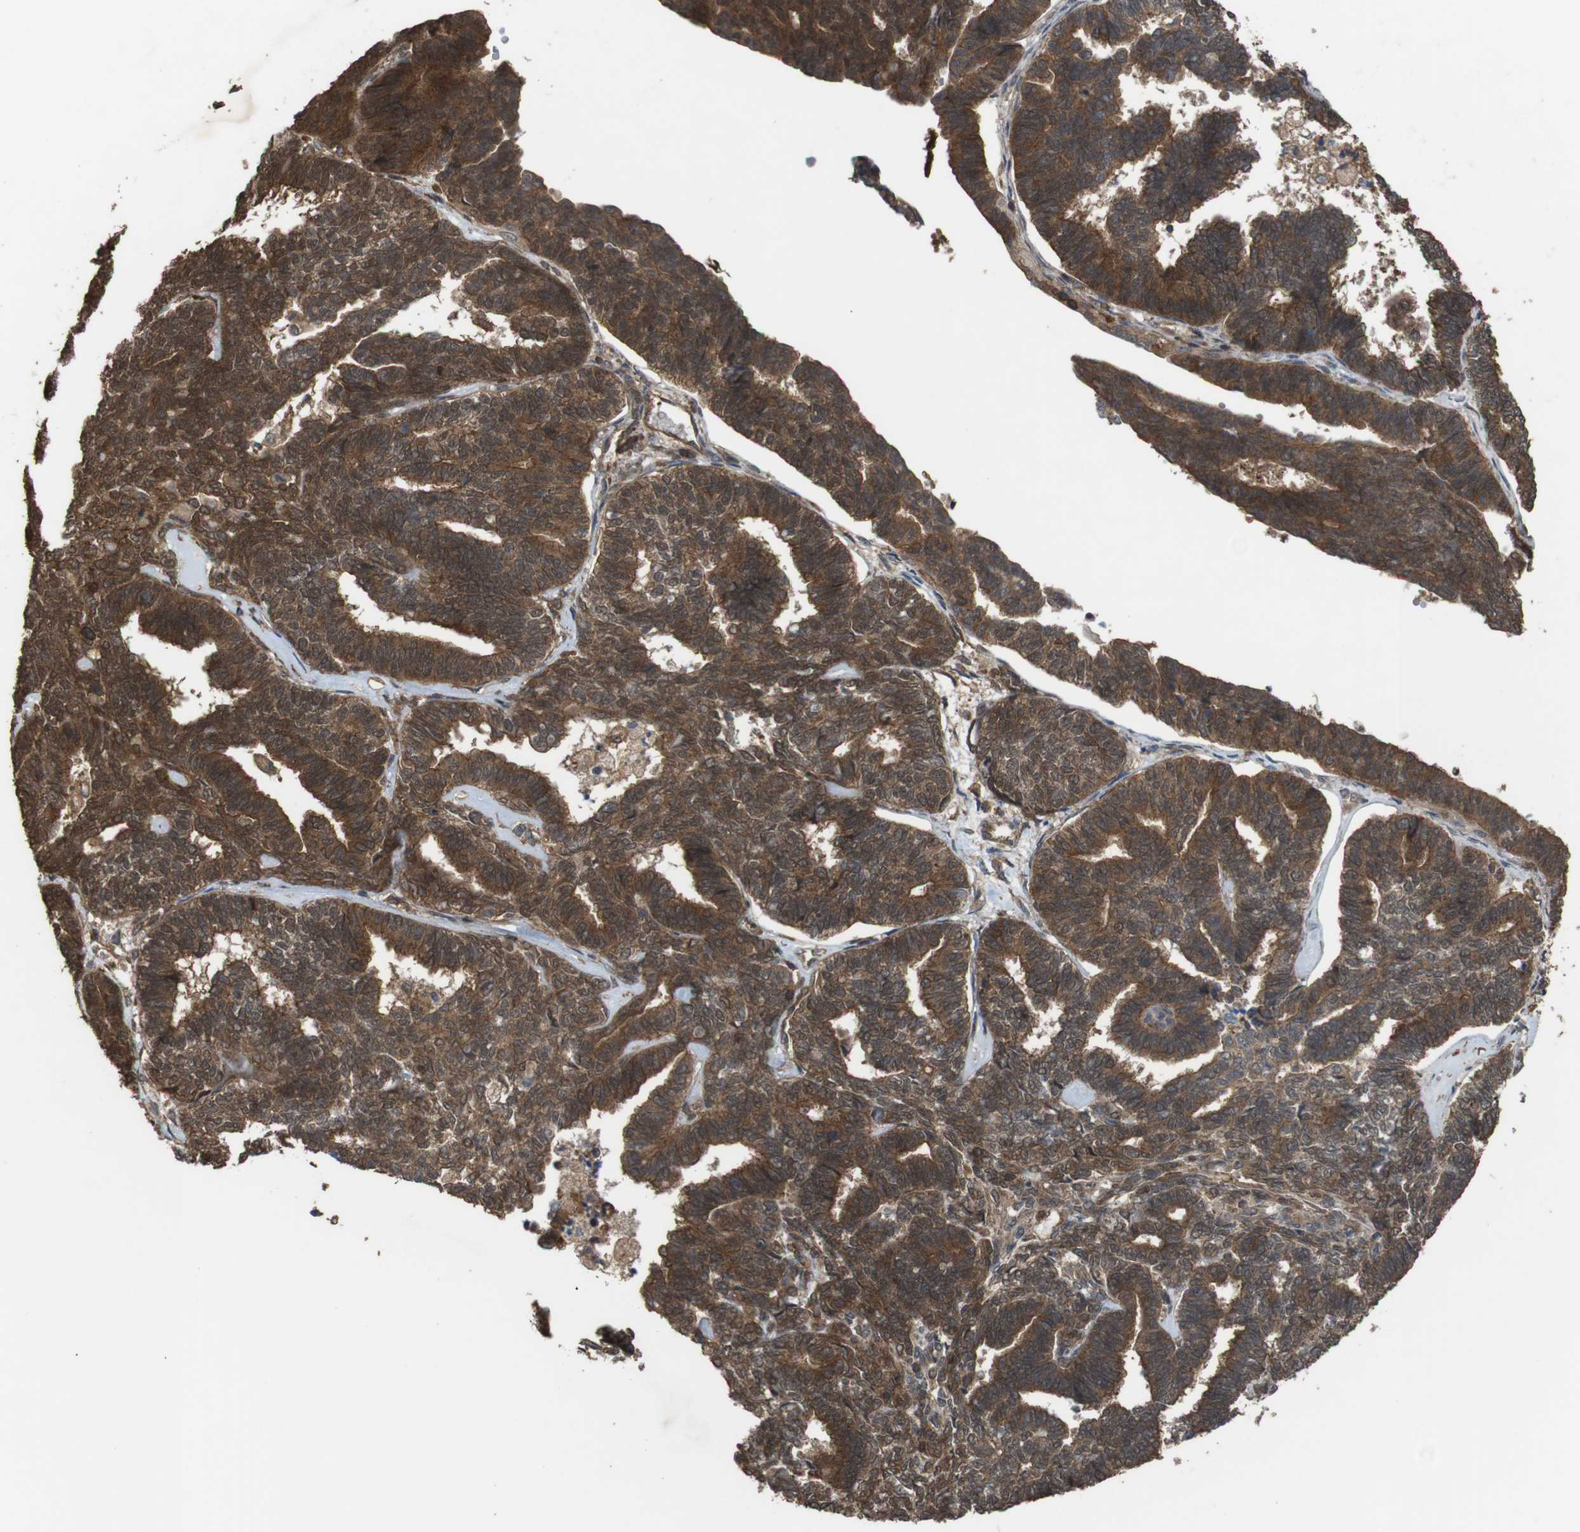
{"staining": {"intensity": "strong", "quantity": ">75%", "location": "cytoplasmic/membranous"}, "tissue": "endometrial cancer", "cell_type": "Tumor cells", "image_type": "cancer", "snomed": [{"axis": "morphology", "description": "Adenocarcinoma, NOS"}, {"axis": "topography", "description": "Endometrium"}], "caption": "The immunohistochemical stain shows strong cytoplasmic/membranous expression in tumor cells of endometrial cancer tissue.", "gene": "BAG4", "patient": {"sex": "female", "age": 70}}